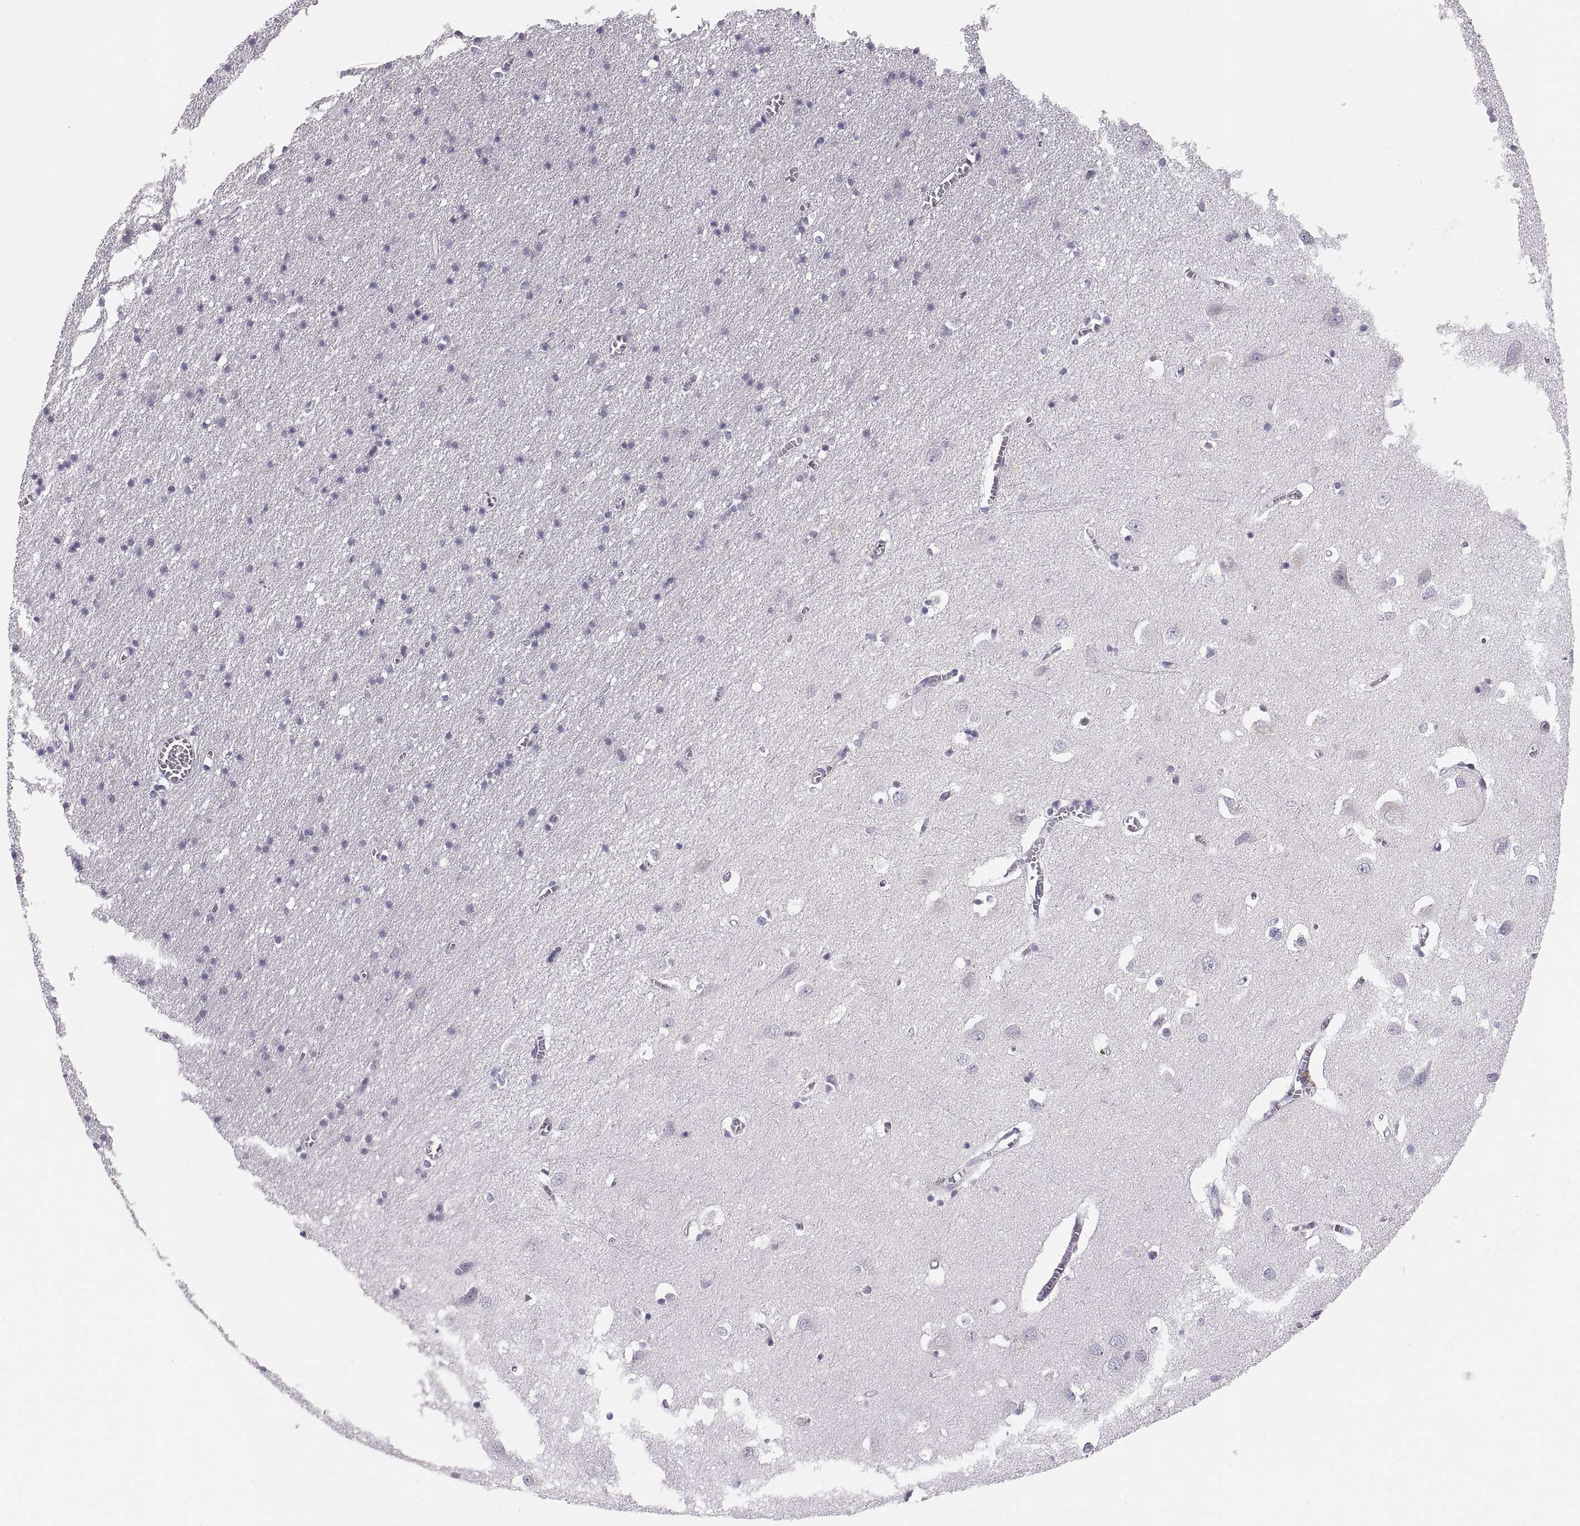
{"staining": {"intensity": "negative", "quantity": "none", "location": "none"}, "tissue": "cerebral cortex", "cell_type": "Endothelial cells", "image_type": "normal", "snomed": [{"axis": "morphology", "description": "Normal tissue, NOS"}, {"axis": "topography", "description": "Cerebral cortex"}], "caption": "Immunohistochemistry (IHC) image of benign cerebral cortex stained for a protein (brown), which exhibits no staining in endothelial cells.", "gene": "COL9A3", "patient": {"sex": "male", "age": 70}}